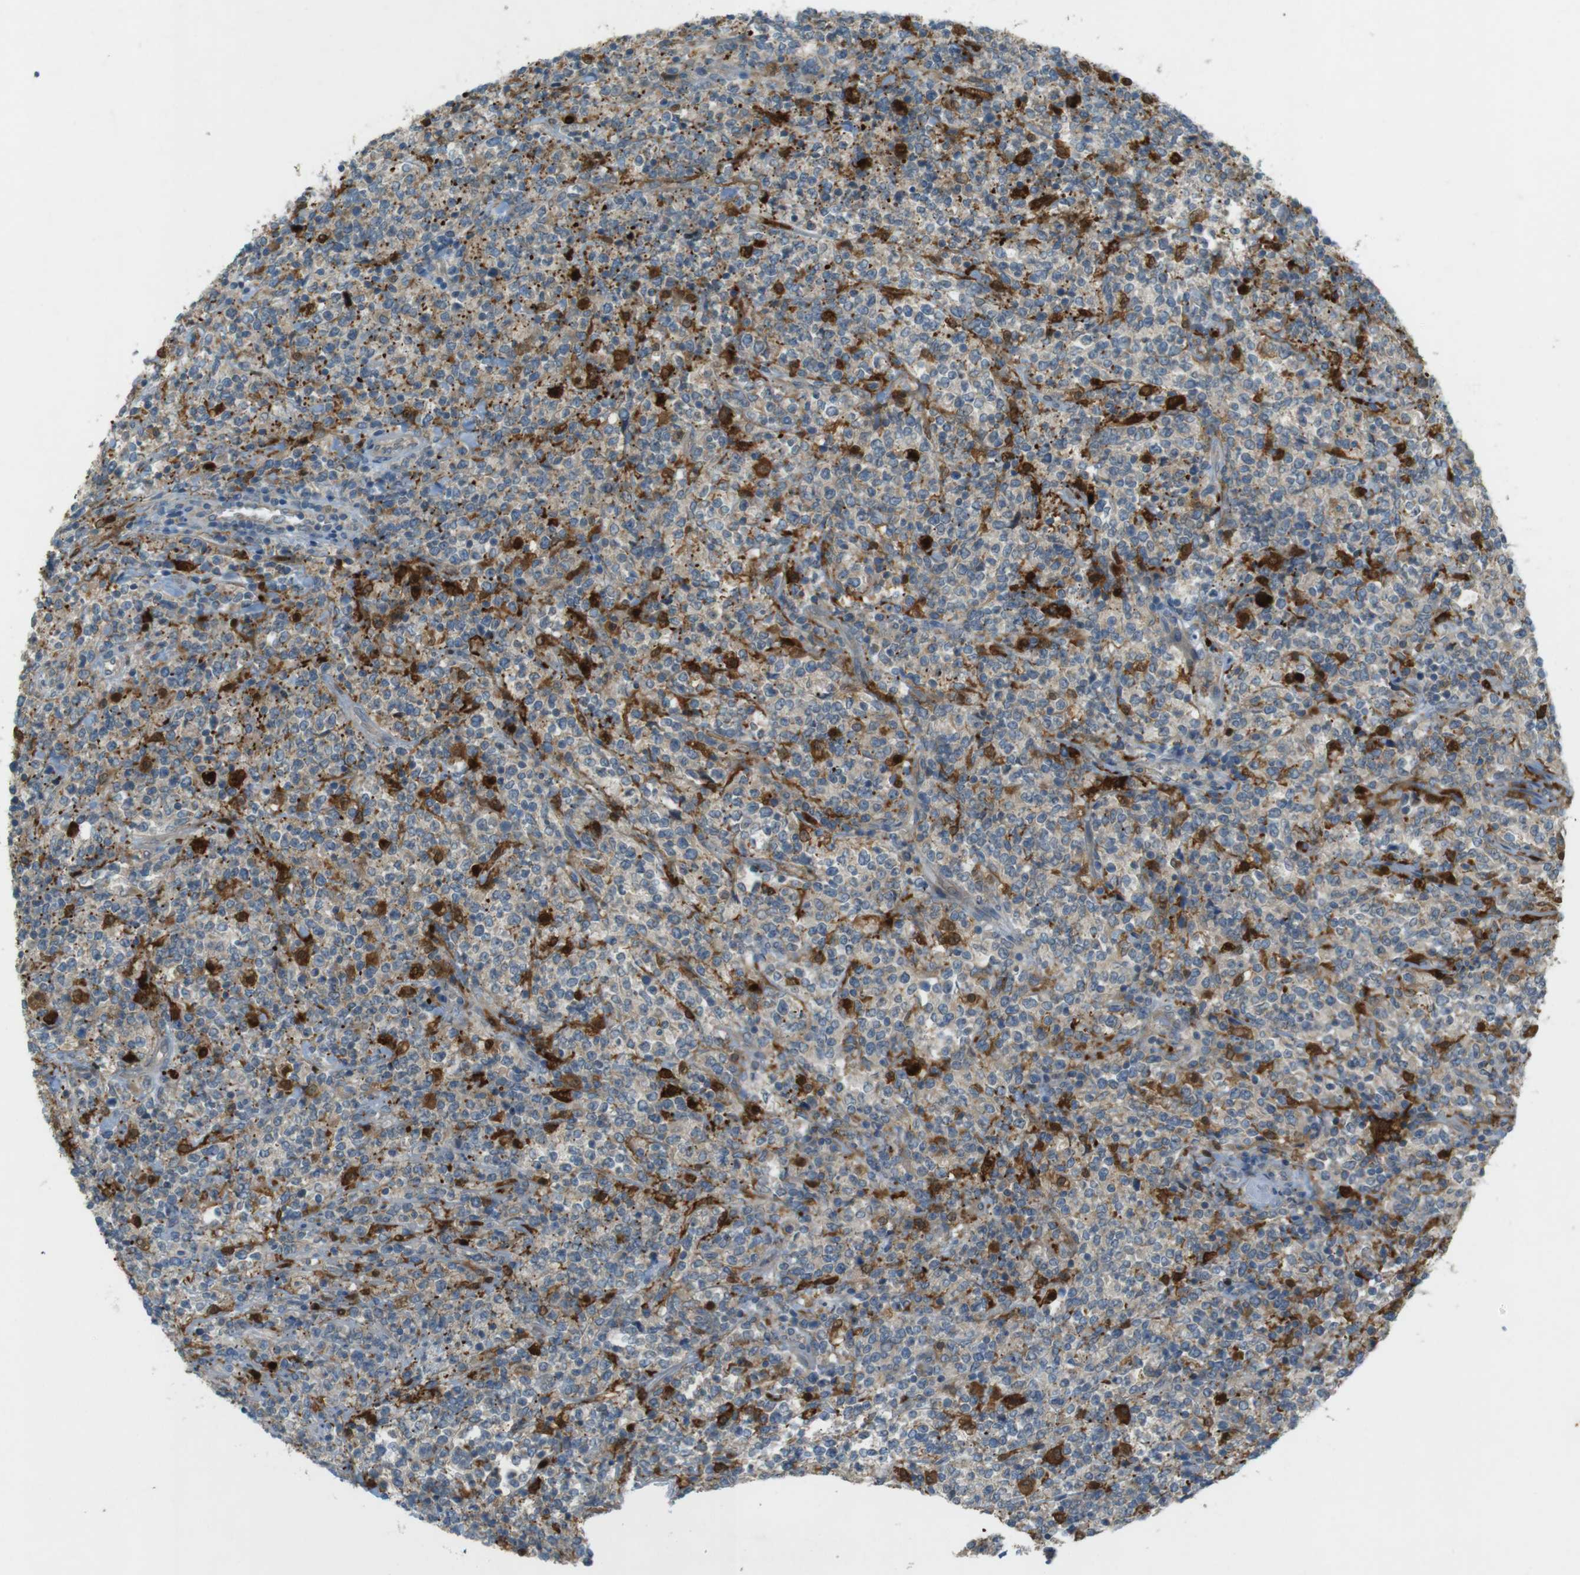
{"staining": {"intensity": "moderate", "quantity": "<25%", "location": "cytoplasmic/membranous"}, "tissue": "lymphoma", "cell_type": "Tumor cells", "image_type": "cancer", "snomed": [{"axis": "morphology", "description": "Malignant lymphoma, non-Hodgkin's type, High grade"}, {"axis": "topography", "description": "Soft tissue"}], "caption": "Approximately <25% of tumor cells in human lymphoma demonstrate moderate cytoplasmic/membranous protein expression as visualized by brown immunohistochemical staining.", "gene": "TMEM41B", "patient": {"sex": "male", "age": 18}}